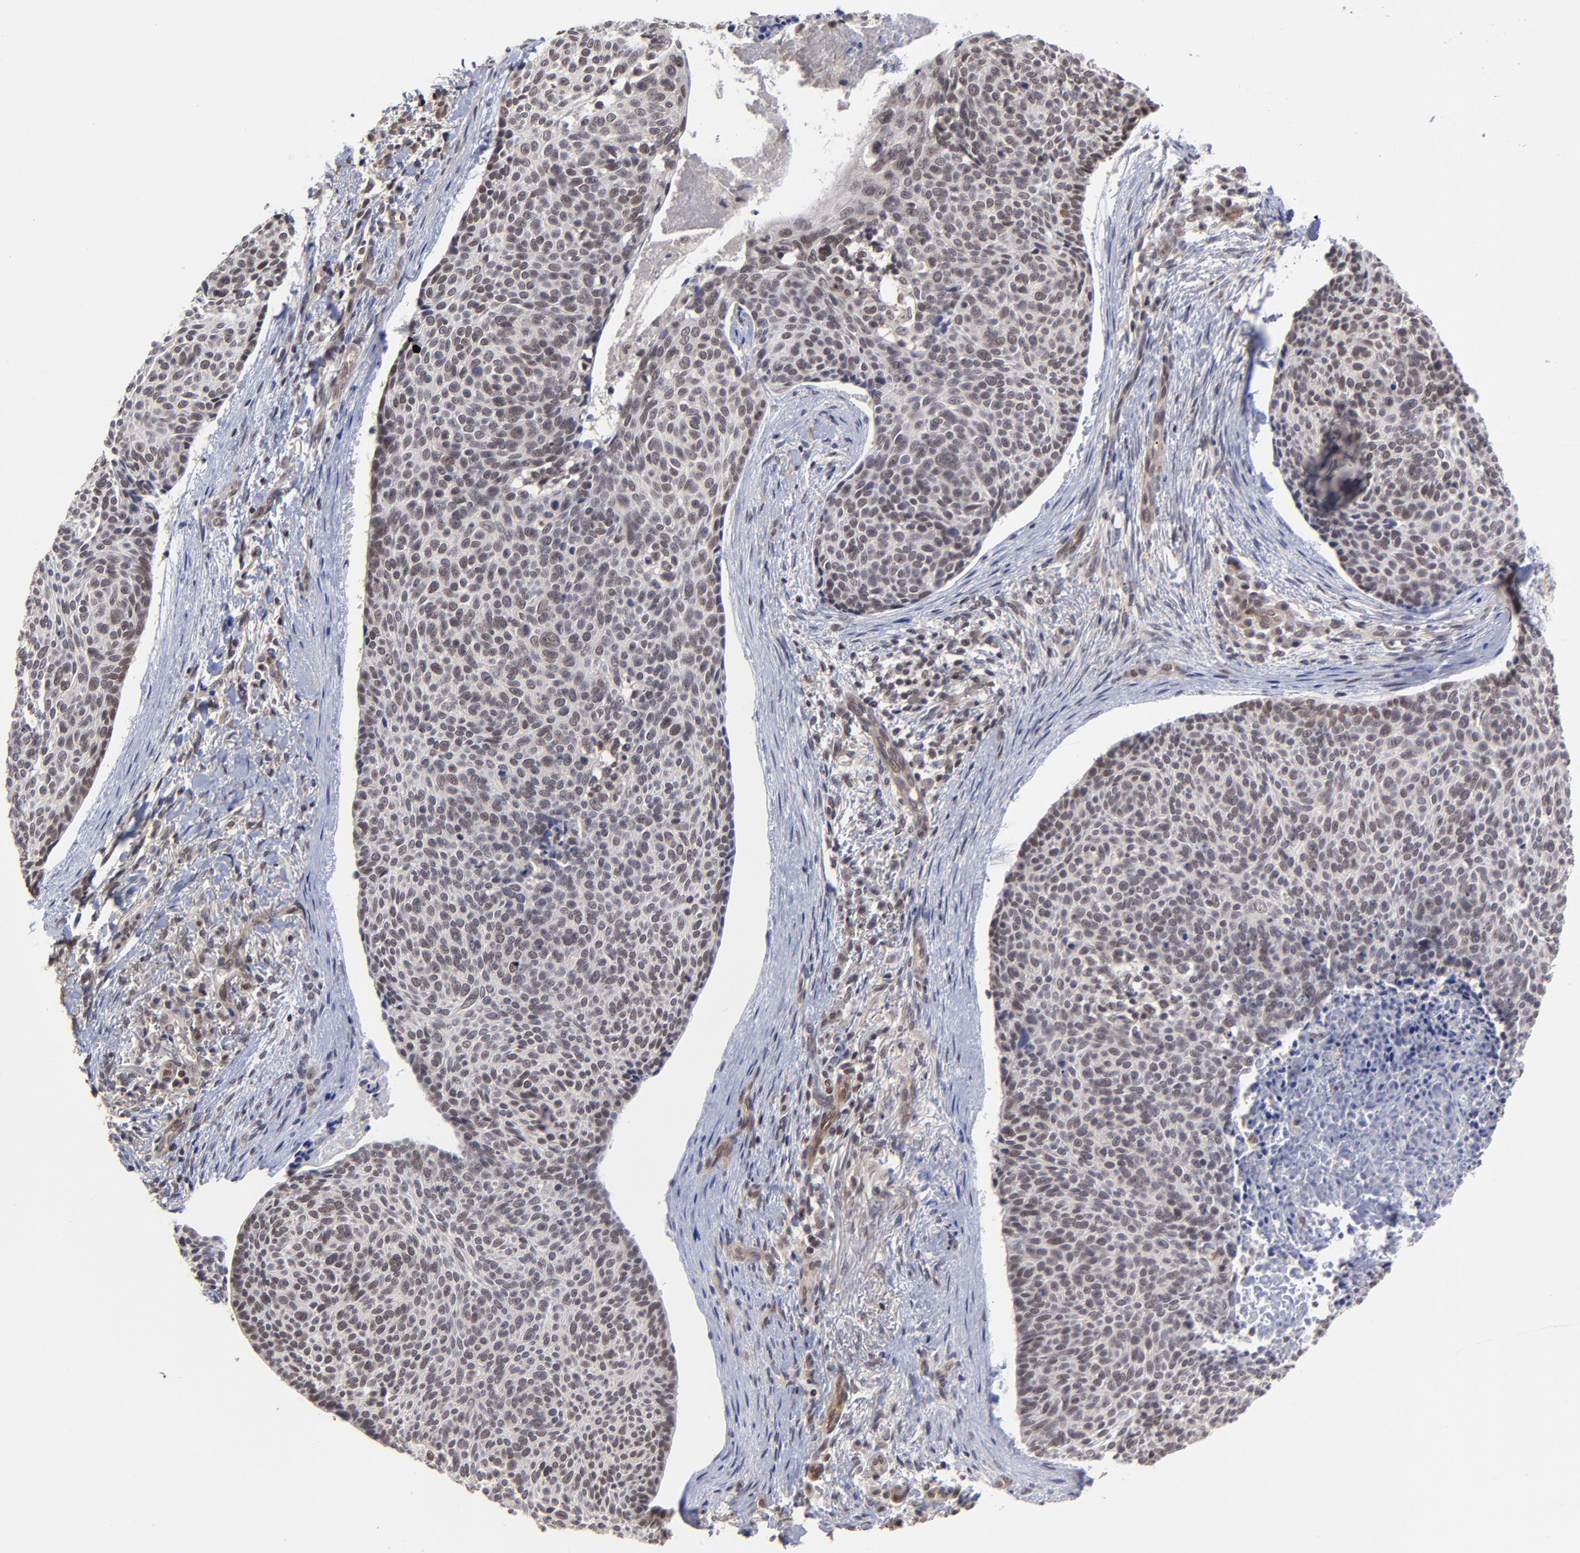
{"staining": {"intensity": "weak", "quantity": "<25%", "location": "nuclear"}, "tissue": "skin cancer", "cell_type": "Tumor cells", "image_type": "cancer", "snomed": [{"axis": "morphology", "description": "Normal tissue, NOS"}, {"axis": "morphology", "description": "Basal cell carcinoma"}, {"axis": "topography", "description": "Skin"}], "caption": "There is no significant staining in tumor cells of skin cancer (basal cell carcinoma).", "gene": "ZNF419", "patient": {"sex": "female", "age": 57}}